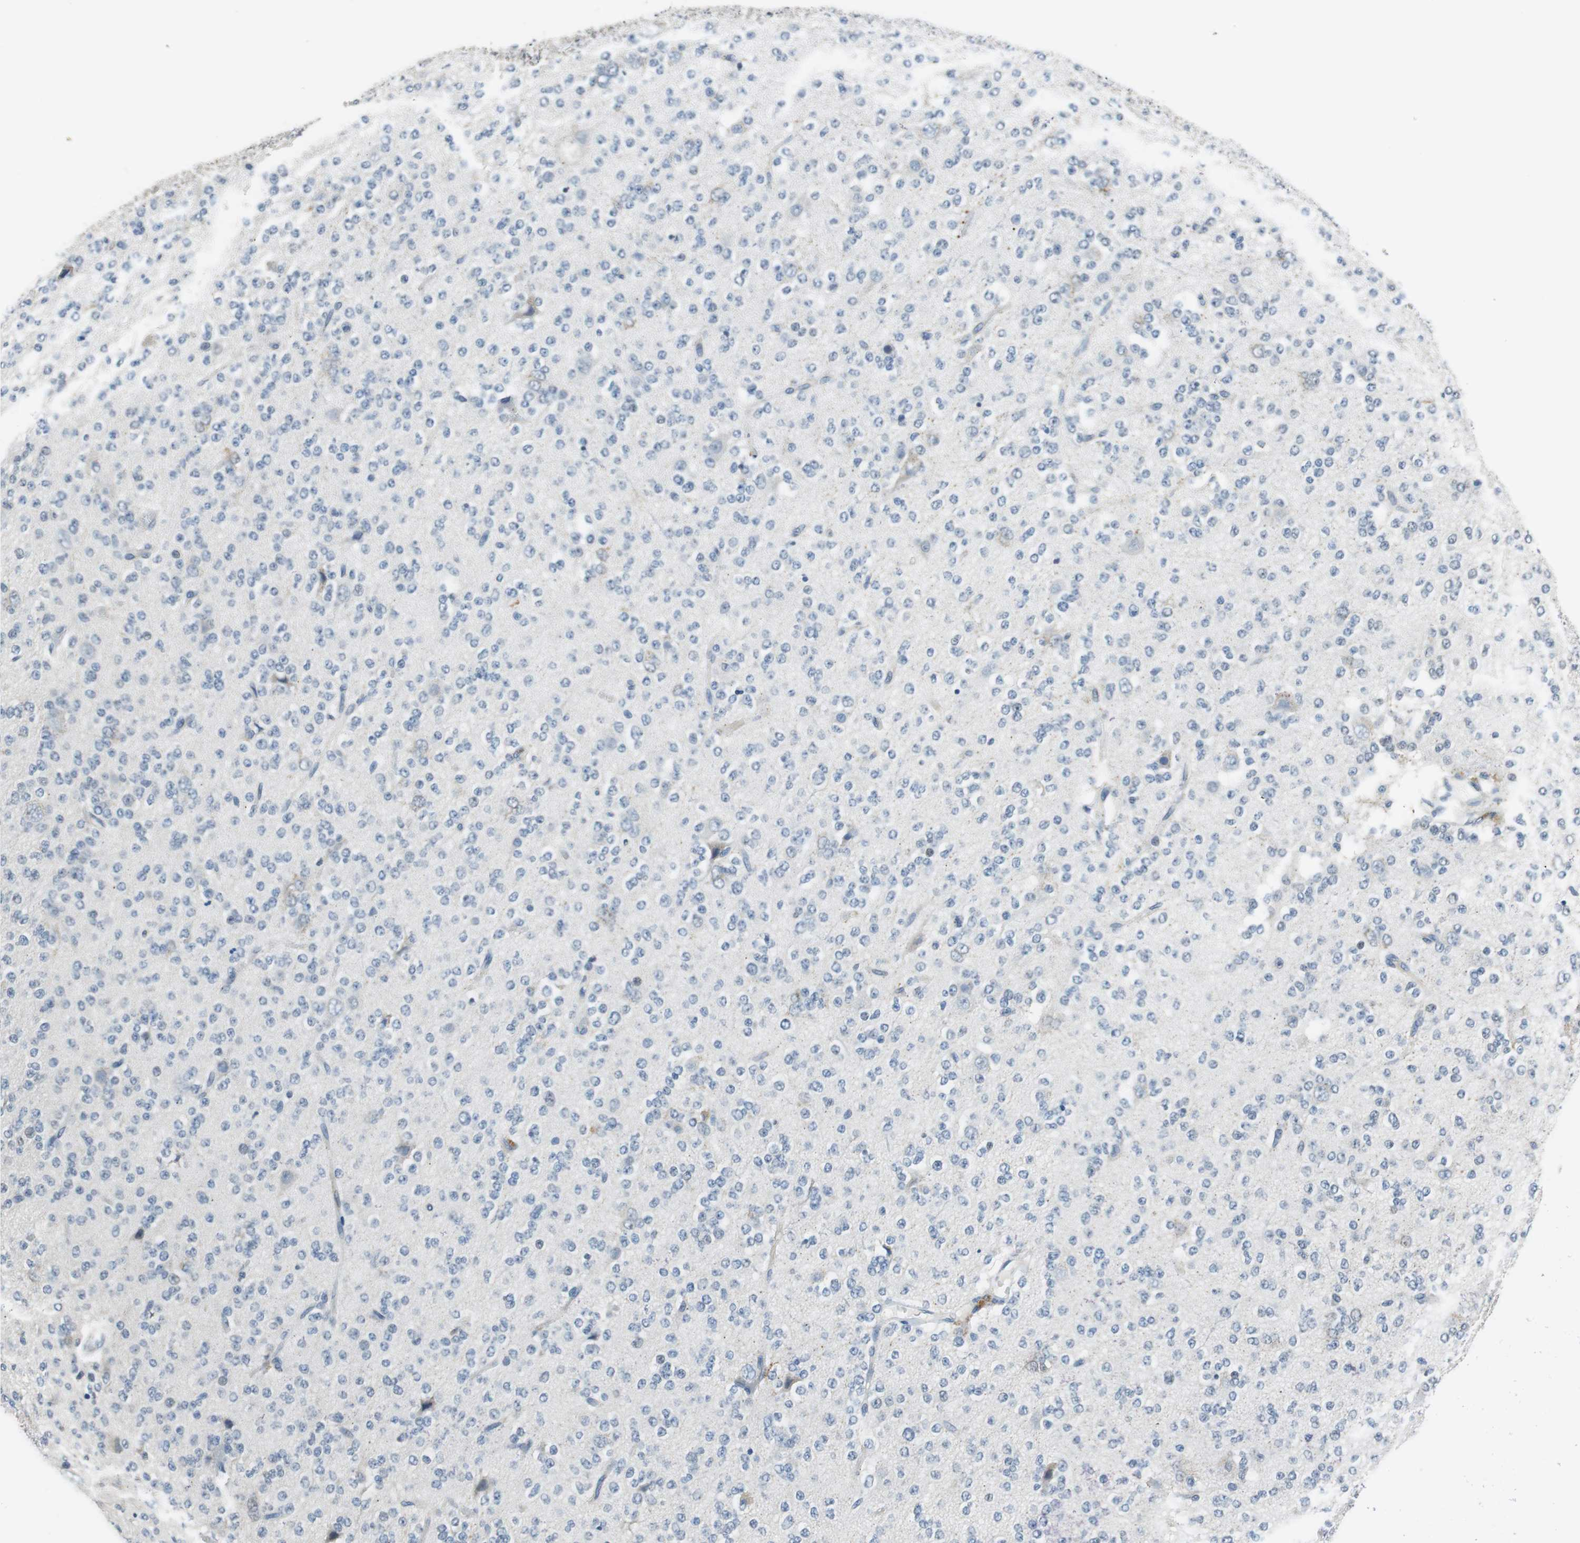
{"staining": {"intensity": "negative", "quantity": "none", "location": "none"}, "tissue": "glioma", "cell_type": "Tumor cells", "image_type": "cancer", "snomed": [{"axis": "morphology", "description": "Glioma, malignant, Low grade"}, {"axis": "topography", "description": "Brain"}], "caption": "The histopathology image demonstrates no significant positivity in tumor cells of glioma. (DAB (3,3'-diaminobenzidine) immunohistochemistry visualized using brightfield microscopy, high magnification).", "gene": "ALDH4A1", "patient": {"sex": "male", "age": 38}}